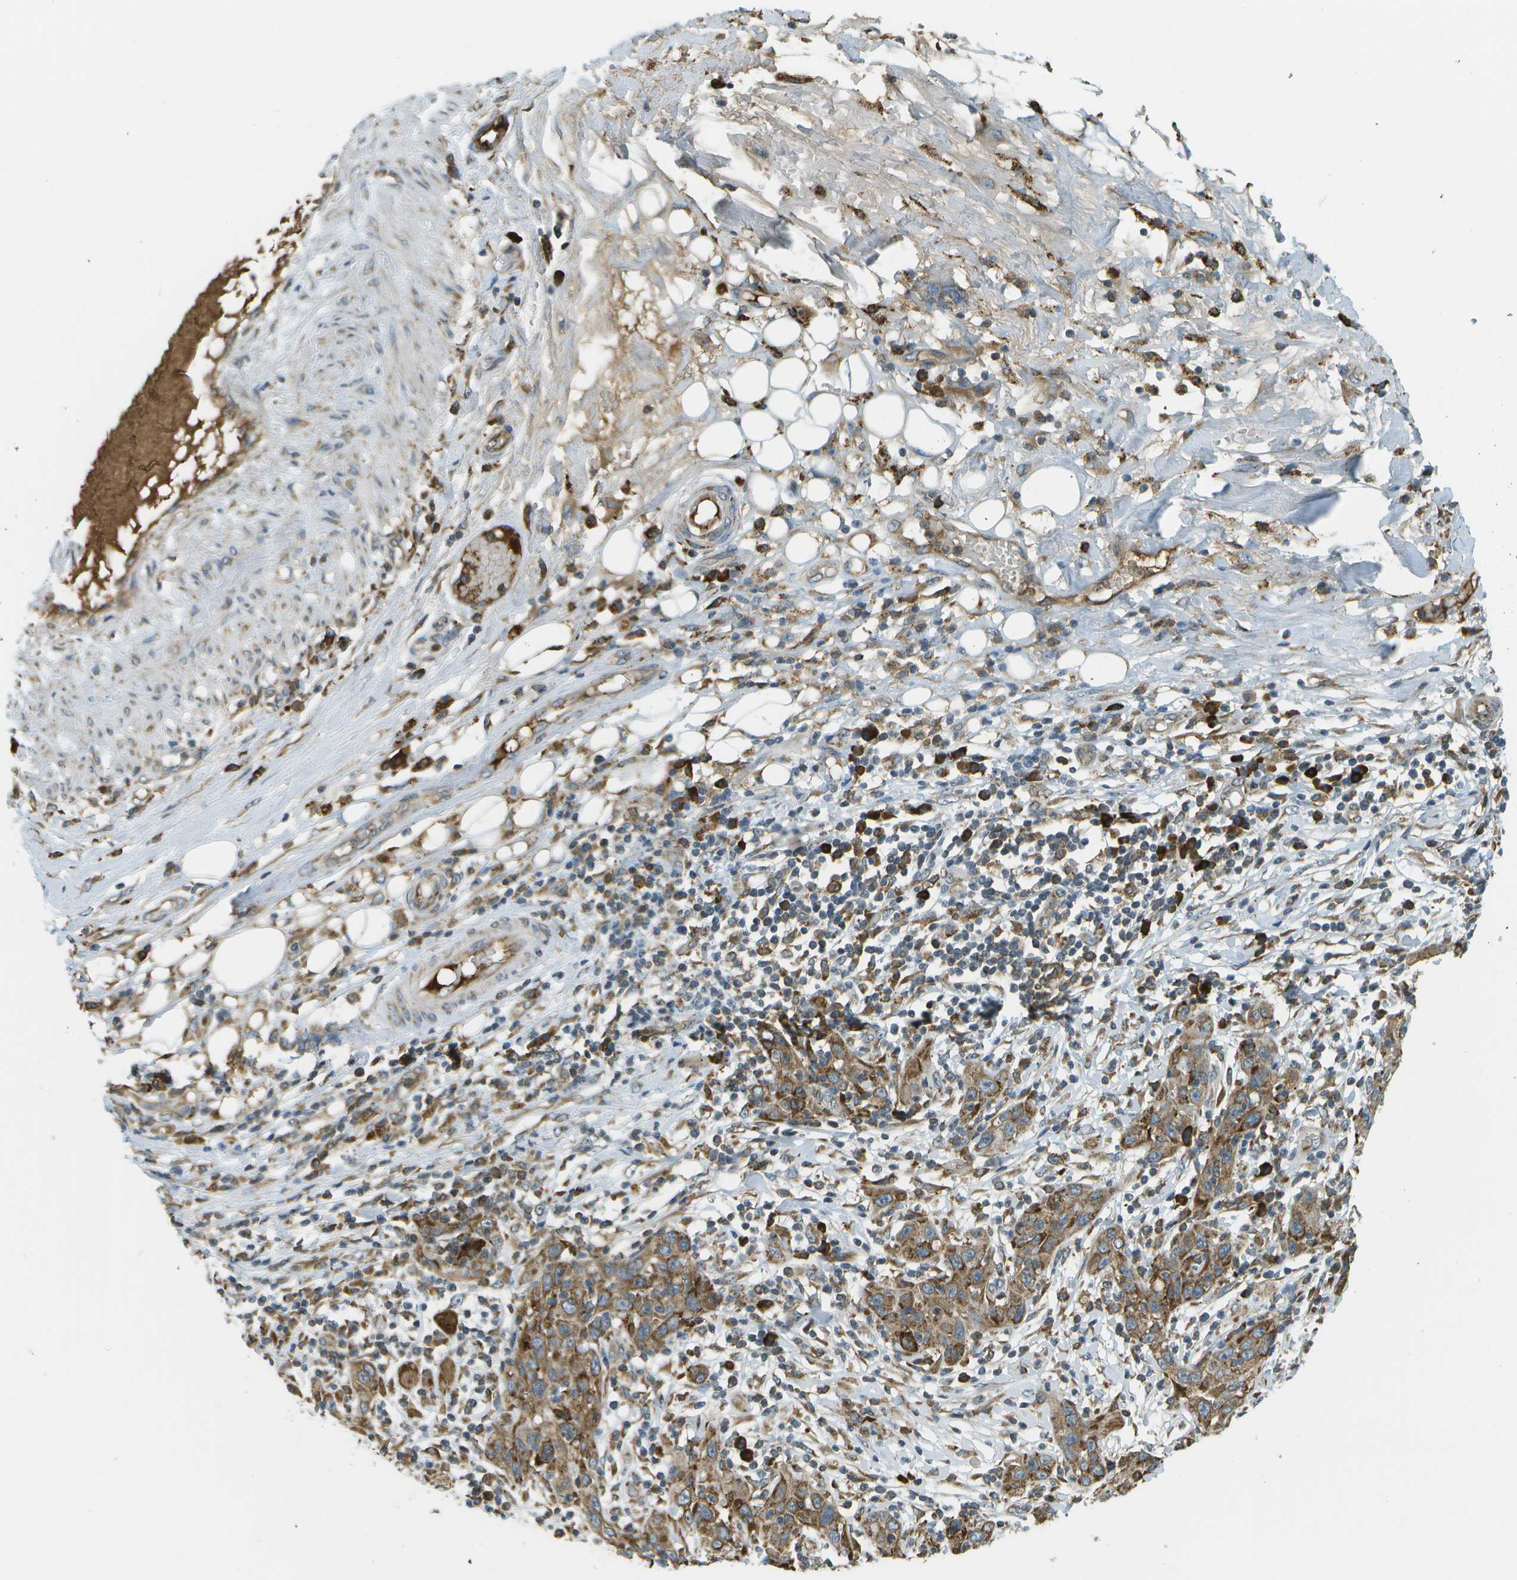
{"staining": {"intensity": "moderate", "quantity": ">75%", "location": "cytoplasmic/membranous"}, "tissue": "skin cancer", "cell_type": "Tumor cells", "image_type": "cancer", "snomed": [{"axis": "morphology", "description": "Squamous cell carcinoma, NOS"}, {"axis": "topography", "description": "Skin"}], "caption": "Skin squamous cell carcinoma stained for a protein reveals moderate cytoplasmic/membranous positivity in tumor cells.", "gene": "USP30", "patient": {"sex": "female", "age": 88}}